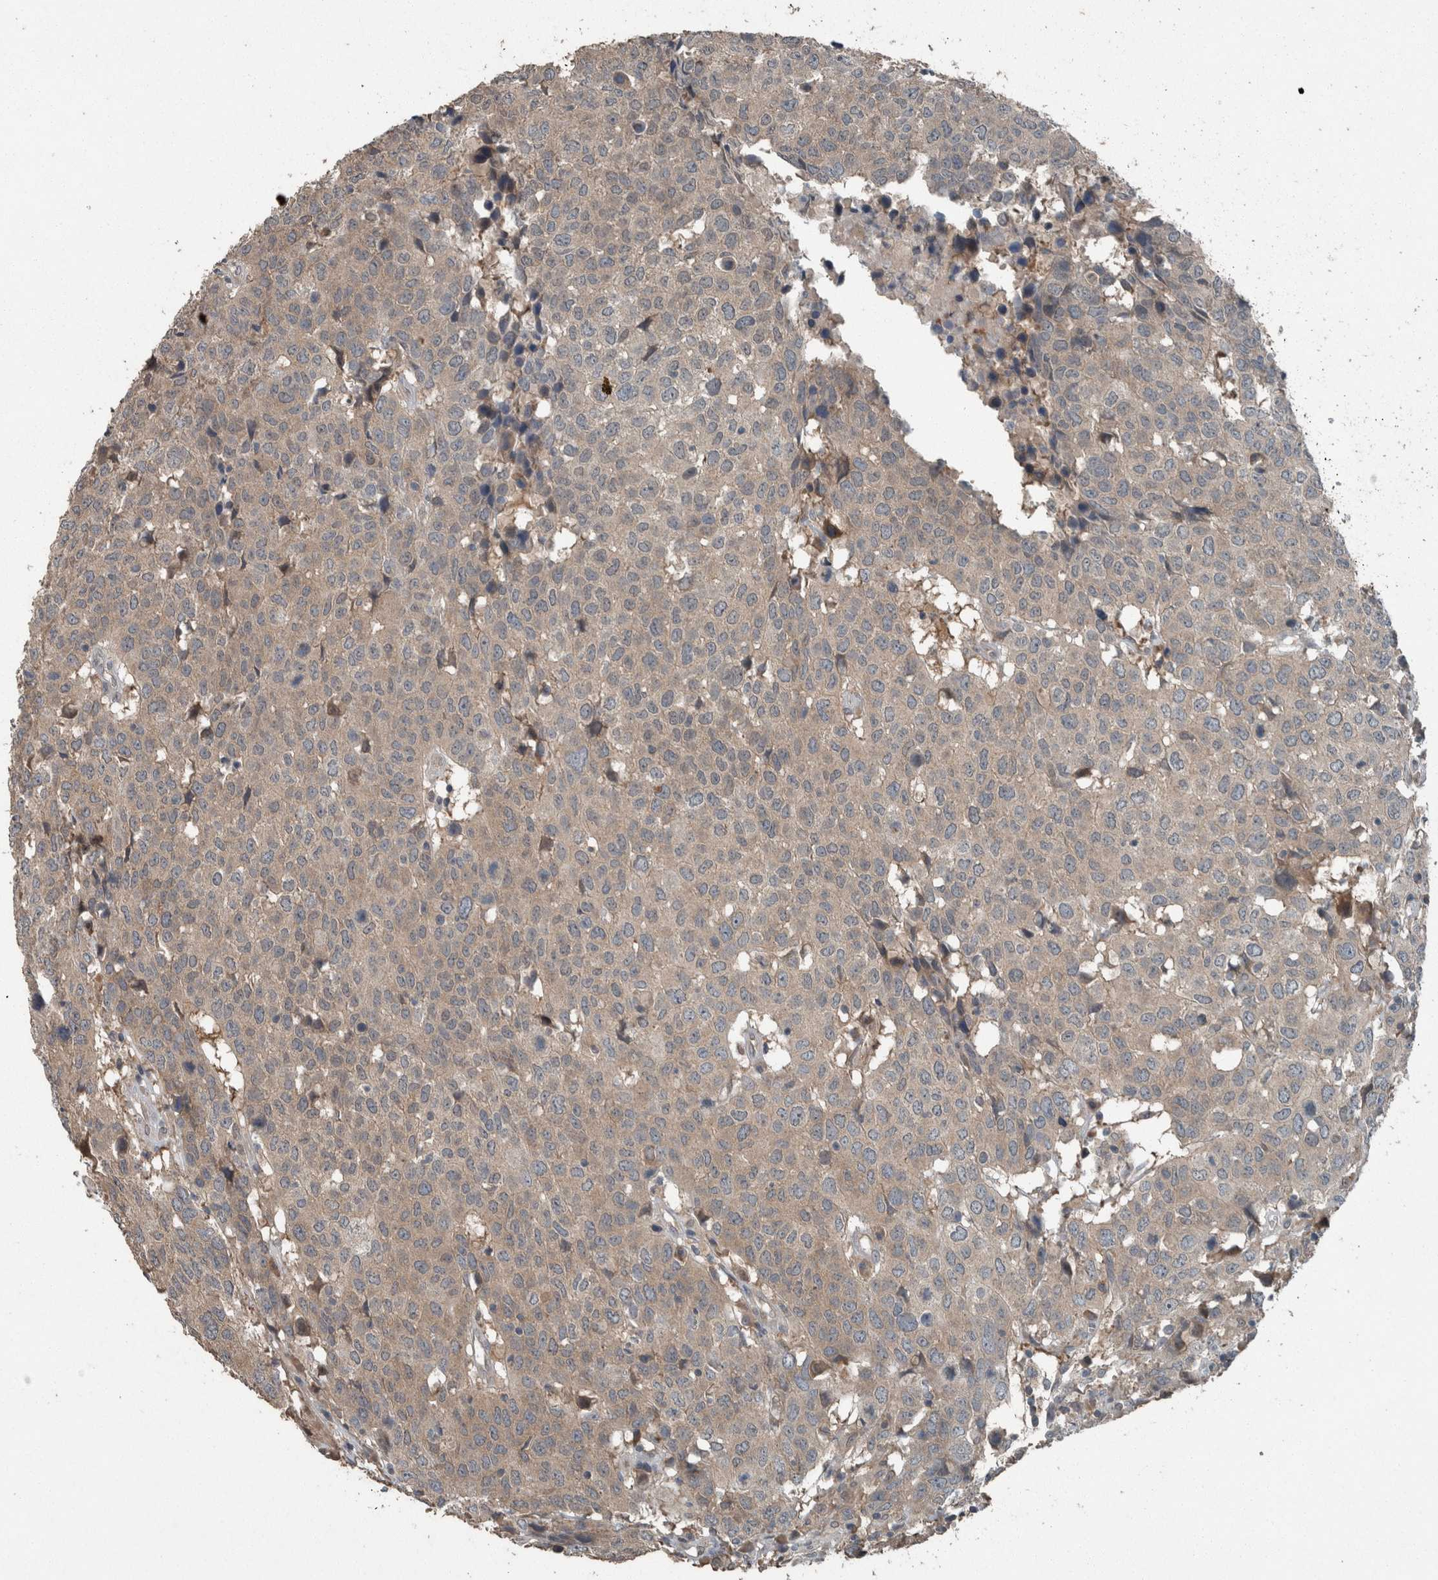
{"staining": {"intensity": "weak", "quantity": "<25%", "location": "cytoplasmic/membranous"}, "tissue": "head and neck cancer", "cell_type": "Tumor cells", "image_type": "cancer", "snomed": [{"axis": "morphology", "description": "Squamous cell carcinoma, NOS"}, {"axis": "topography", "description": "Head-Neck"}], "caption": "Head and neck cancer (squamous cell carcinoma) was stained to show a protein in brown. There is no significant positivity in tumor cells.", "gene": "KNTC1", "patient": {"sex": "male", "age": 66}}